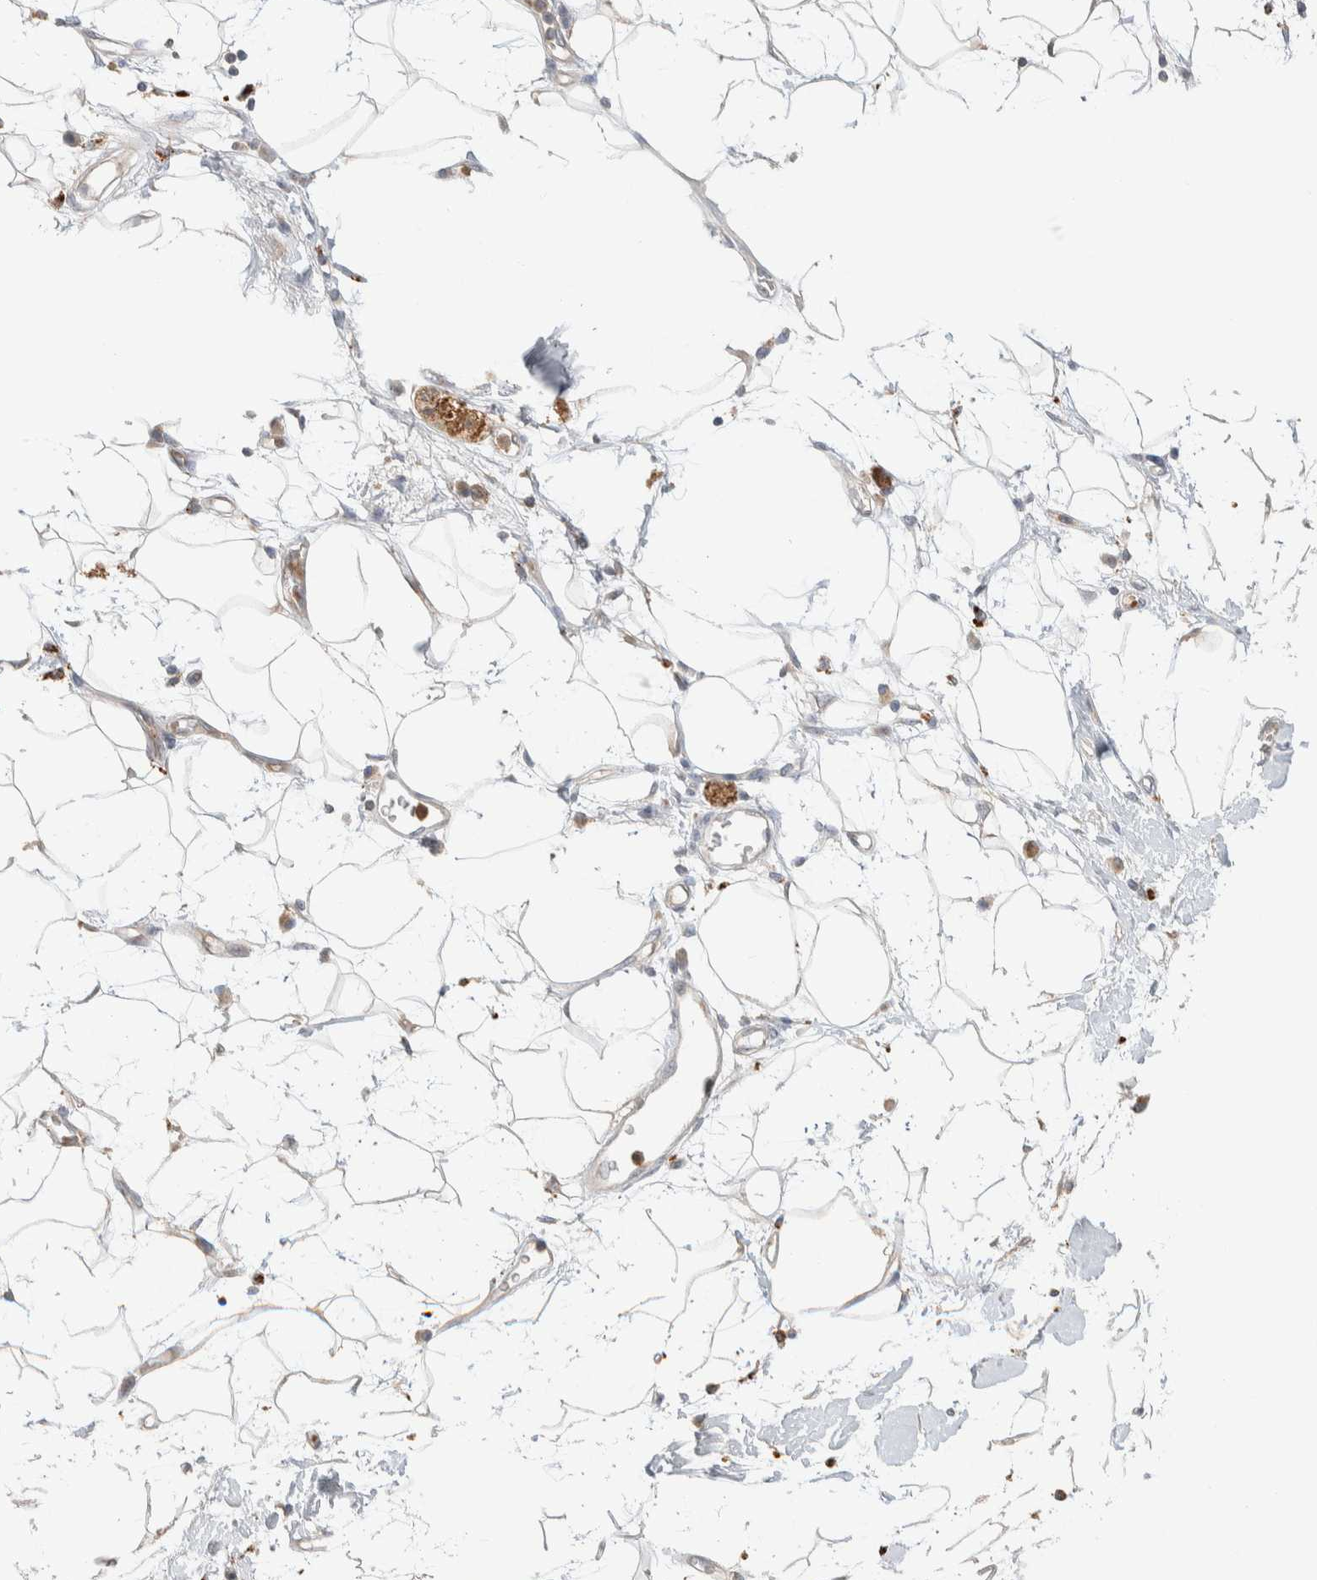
{"staining": {"intensity": "weak", "quantity": ">75%", "location": "cytoplasmic/membranous"}, "tissue": "adipose tissue", "cell_type": "Adipocytes", "image_type": "normal", "snomed": [{"axis": "morphology", "description": "Normal tissue, NOS"}, {"axis": "morphology", "description": "Adenocarcinoma, NOS"}, {"axis": "topography", "description": "Duodenum"}, {"axis": "topography", "description": "Peripheral nerve tissue"}], "caption": "Protein staining displays weak cytoplasmic/membranous expression in approximately >75% of adipocytes in benign adipose tissue. The protein is stained brown, and the nuclei are stained in blue (DAB IHC with brightfield microscopy, high magnification).", "gene": "GCLM", "patient": {"sex": "female", "age": 60}}